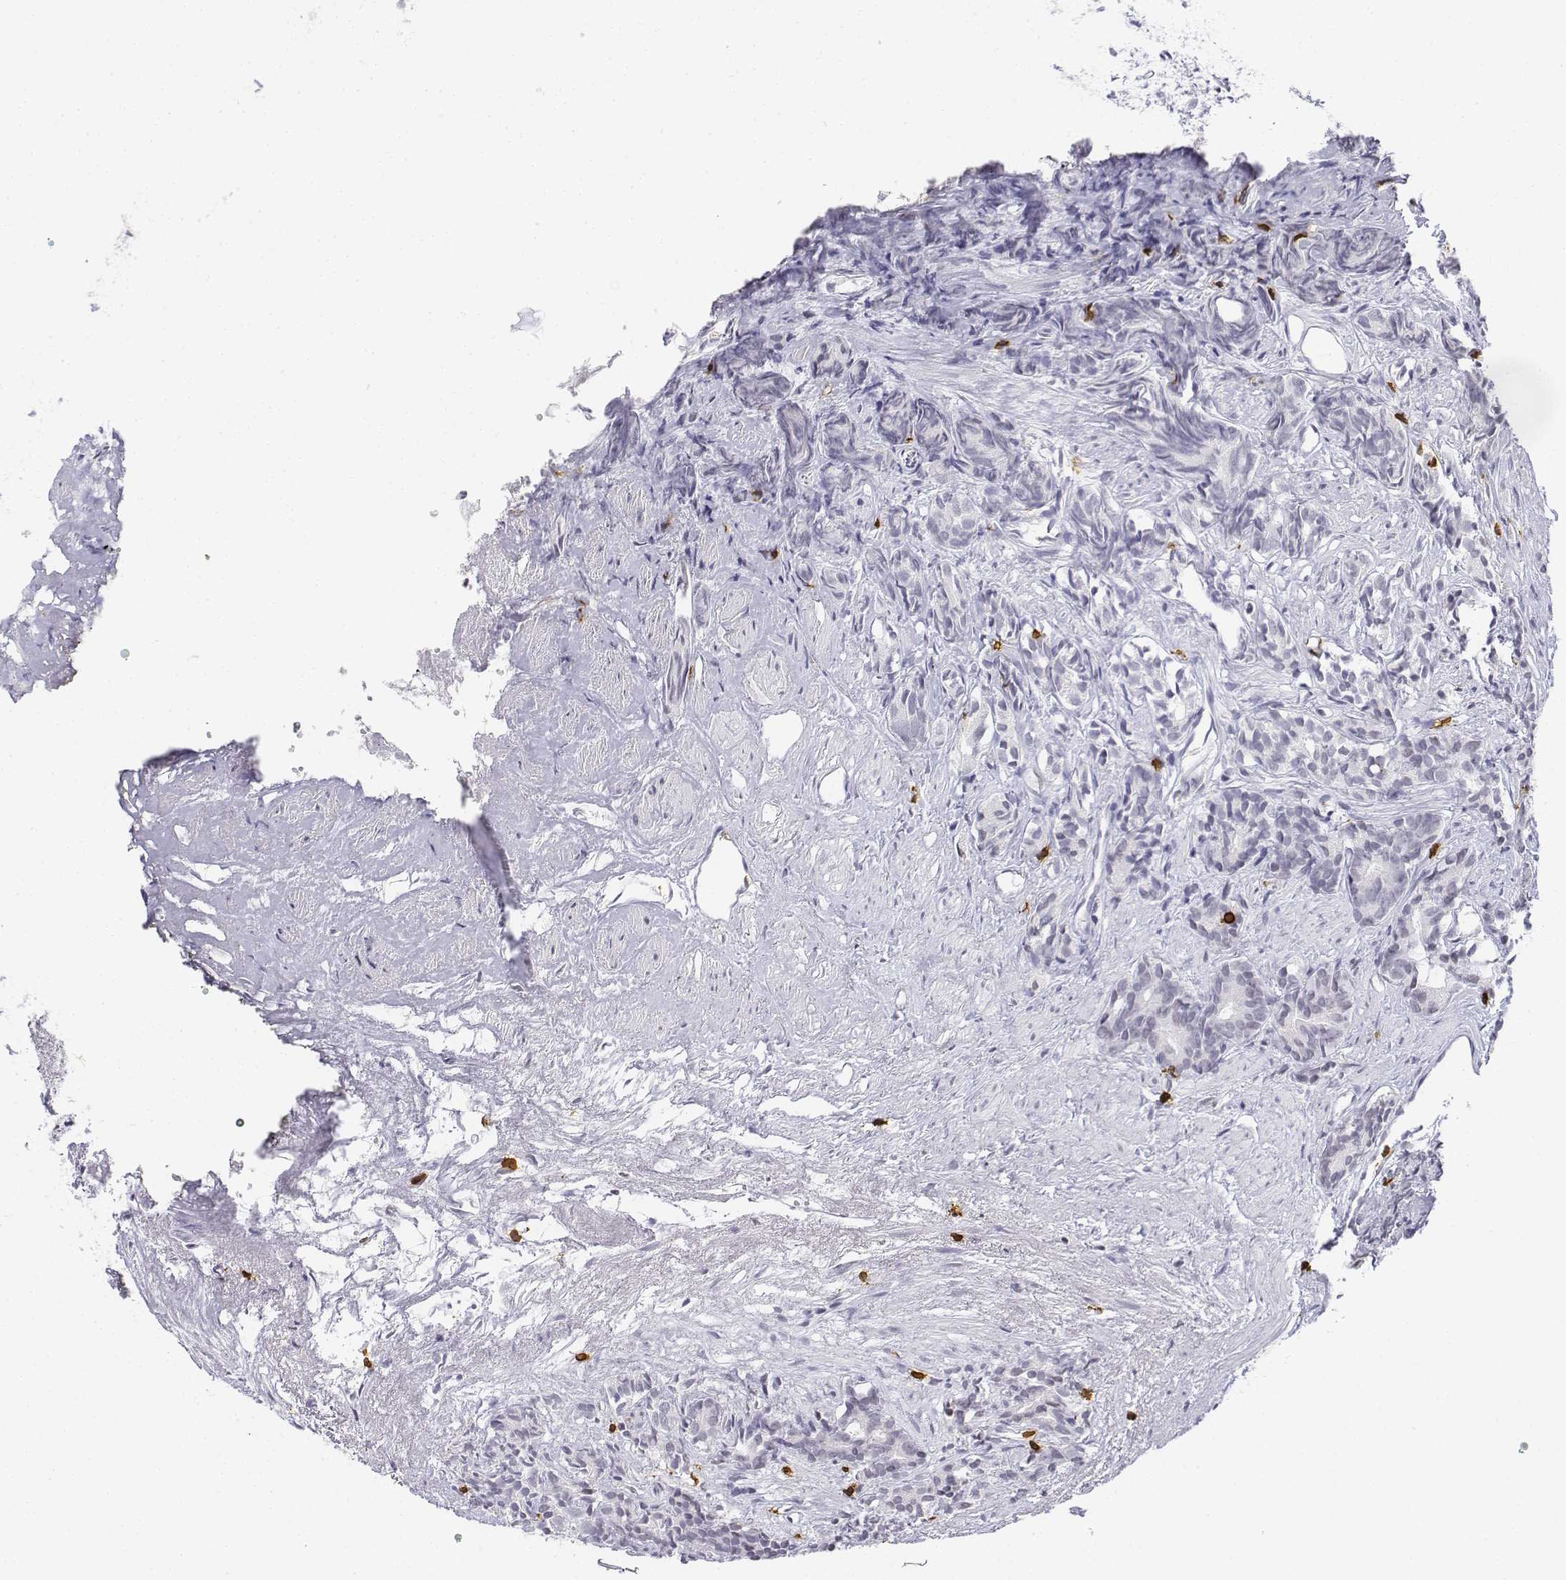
{"staining": {"intensity": "negative", "quantity": "none", "location": "none"}, "tissue": "prostate cancer", "cell_type": "Tumor cells", "image_type": "cancer", "snomed": [{"axis": "morphology", "description": "Adenocarcinoma, High grade"}, {"axis": "topography", "description": "Prostate"}], "caption": "This is a photomicrograph of immunohistochemistry (IHC) staining of prostate cancer, which shows no positivity in tumor cells. The staining is performed using DAB brown chromogen with nuclei counter-stained in using hematoxylin.", "gene": "CD3E", "patient": {"sex": "male", "age": 84}}